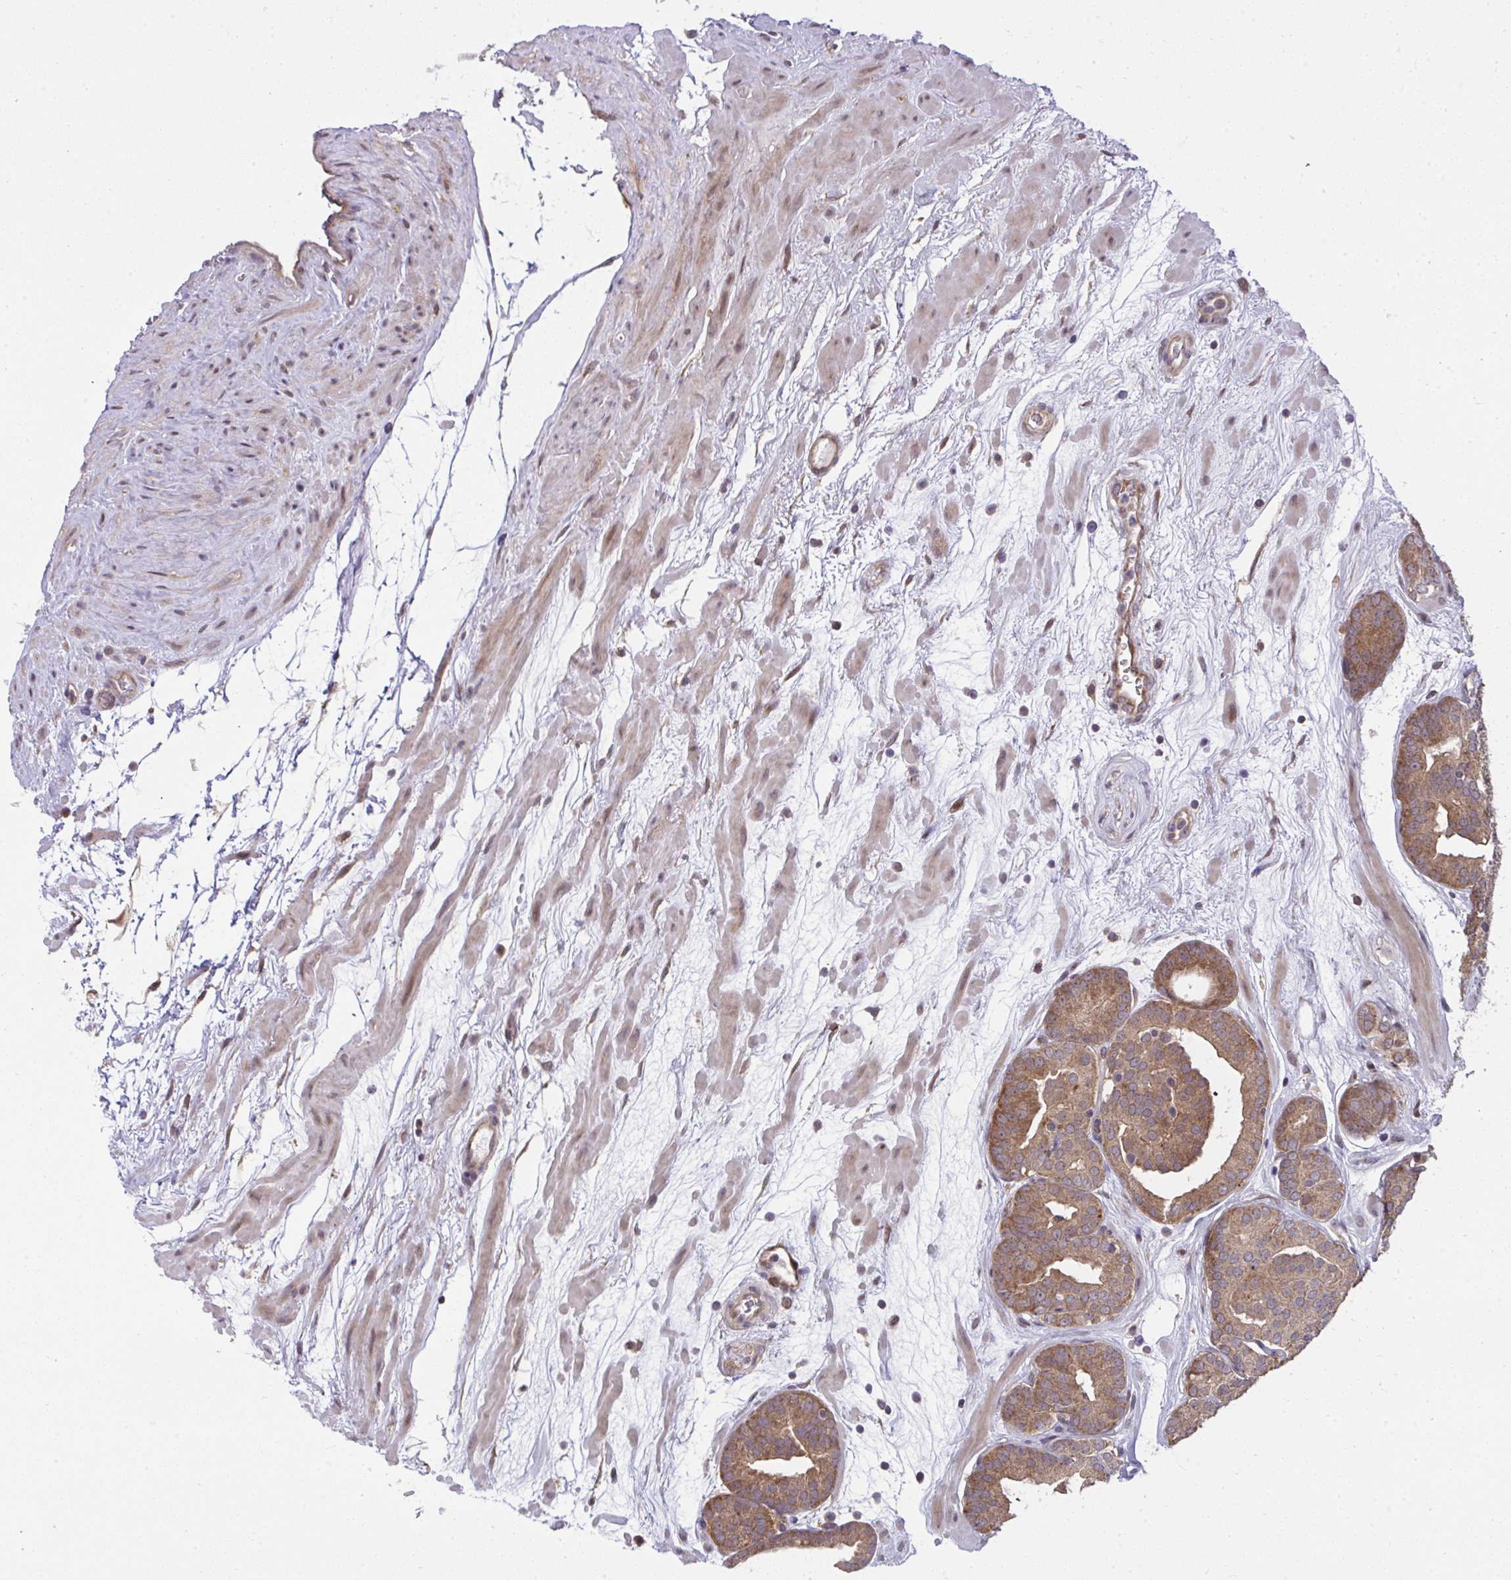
{"staining": {"intensity": "moderate", "quantity": ">75%", "location": "cytoplasmic/membranous"}, "tissue": "prostate cancer", "cell_type": "Tumor cells", "image_type": "cancer", "snomed": [{"axis": "morphology", "description": "Adenocarcinoma, High grade"}, {"axis": "topography", "description": "Prostate"}], "caption": "DAB immunohistochemical staining of human prostate cancer displays moderate cytoplasmic/membranous protein expression in about >75% of tumor cells. (IHC, brightfield microscopy, high magnification).", "gene": "RDH14", "patient": {"sex": "male", "age": 66}}